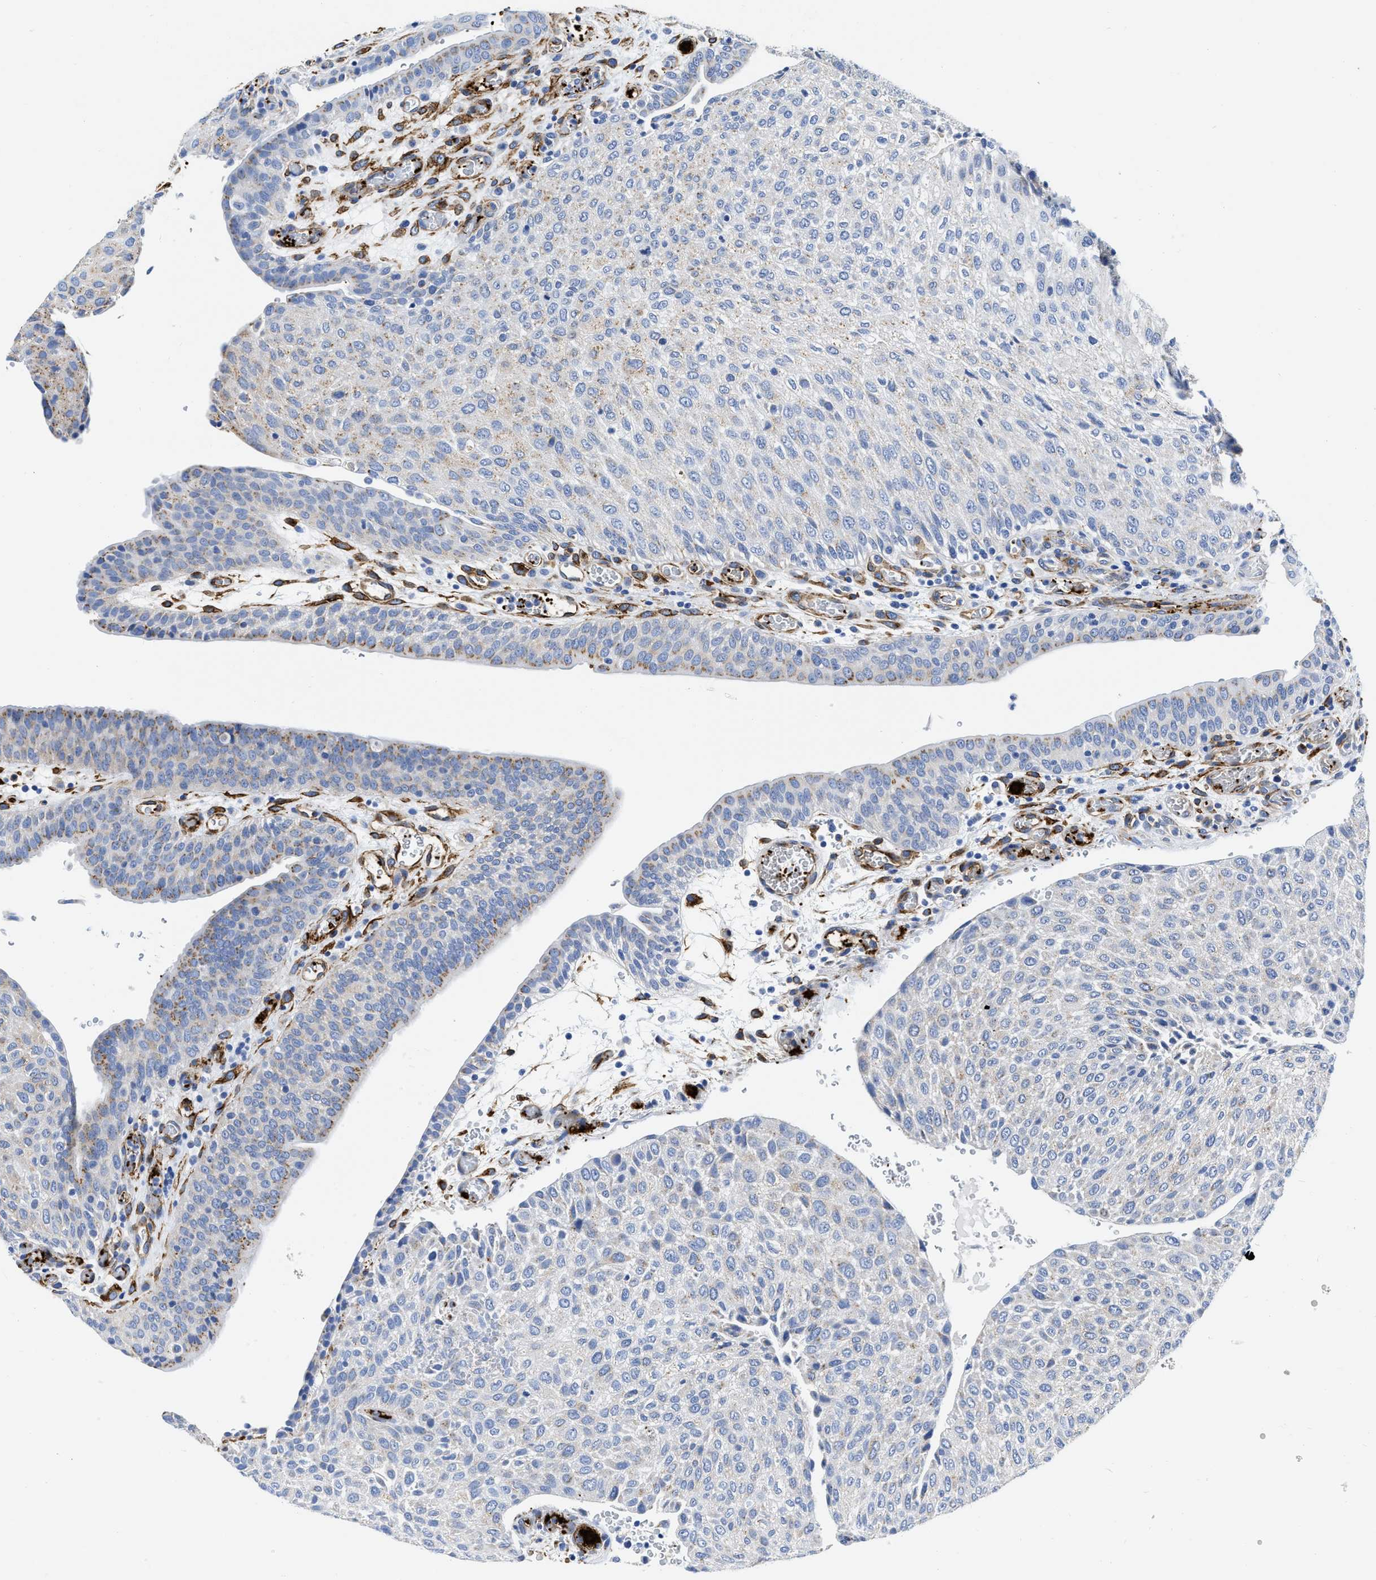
{"staining": {"intensity": "weak", "quantity": "<25%", "location": "cytoplasmic/membranous"}, "tissue": "urothelial cancer", "cell_type": "Tumor cells", "image_type": "cancer", "snomed": [{"axis": "morphology", "description": "Urothelial carcinoma, Low grade"}, {"axis": "morphology", "description": "Urothelial carcinoma, High grade"}, {"axis": "topography", "description": "Urinary bladder"}], "caption": "This is an immunohistochemistry (IHC) histopathology image of urothelial cancer. There is no expression in tumor cells.", "gene": "TVP23B", "patient": {"sex": "male", "age": 35}}